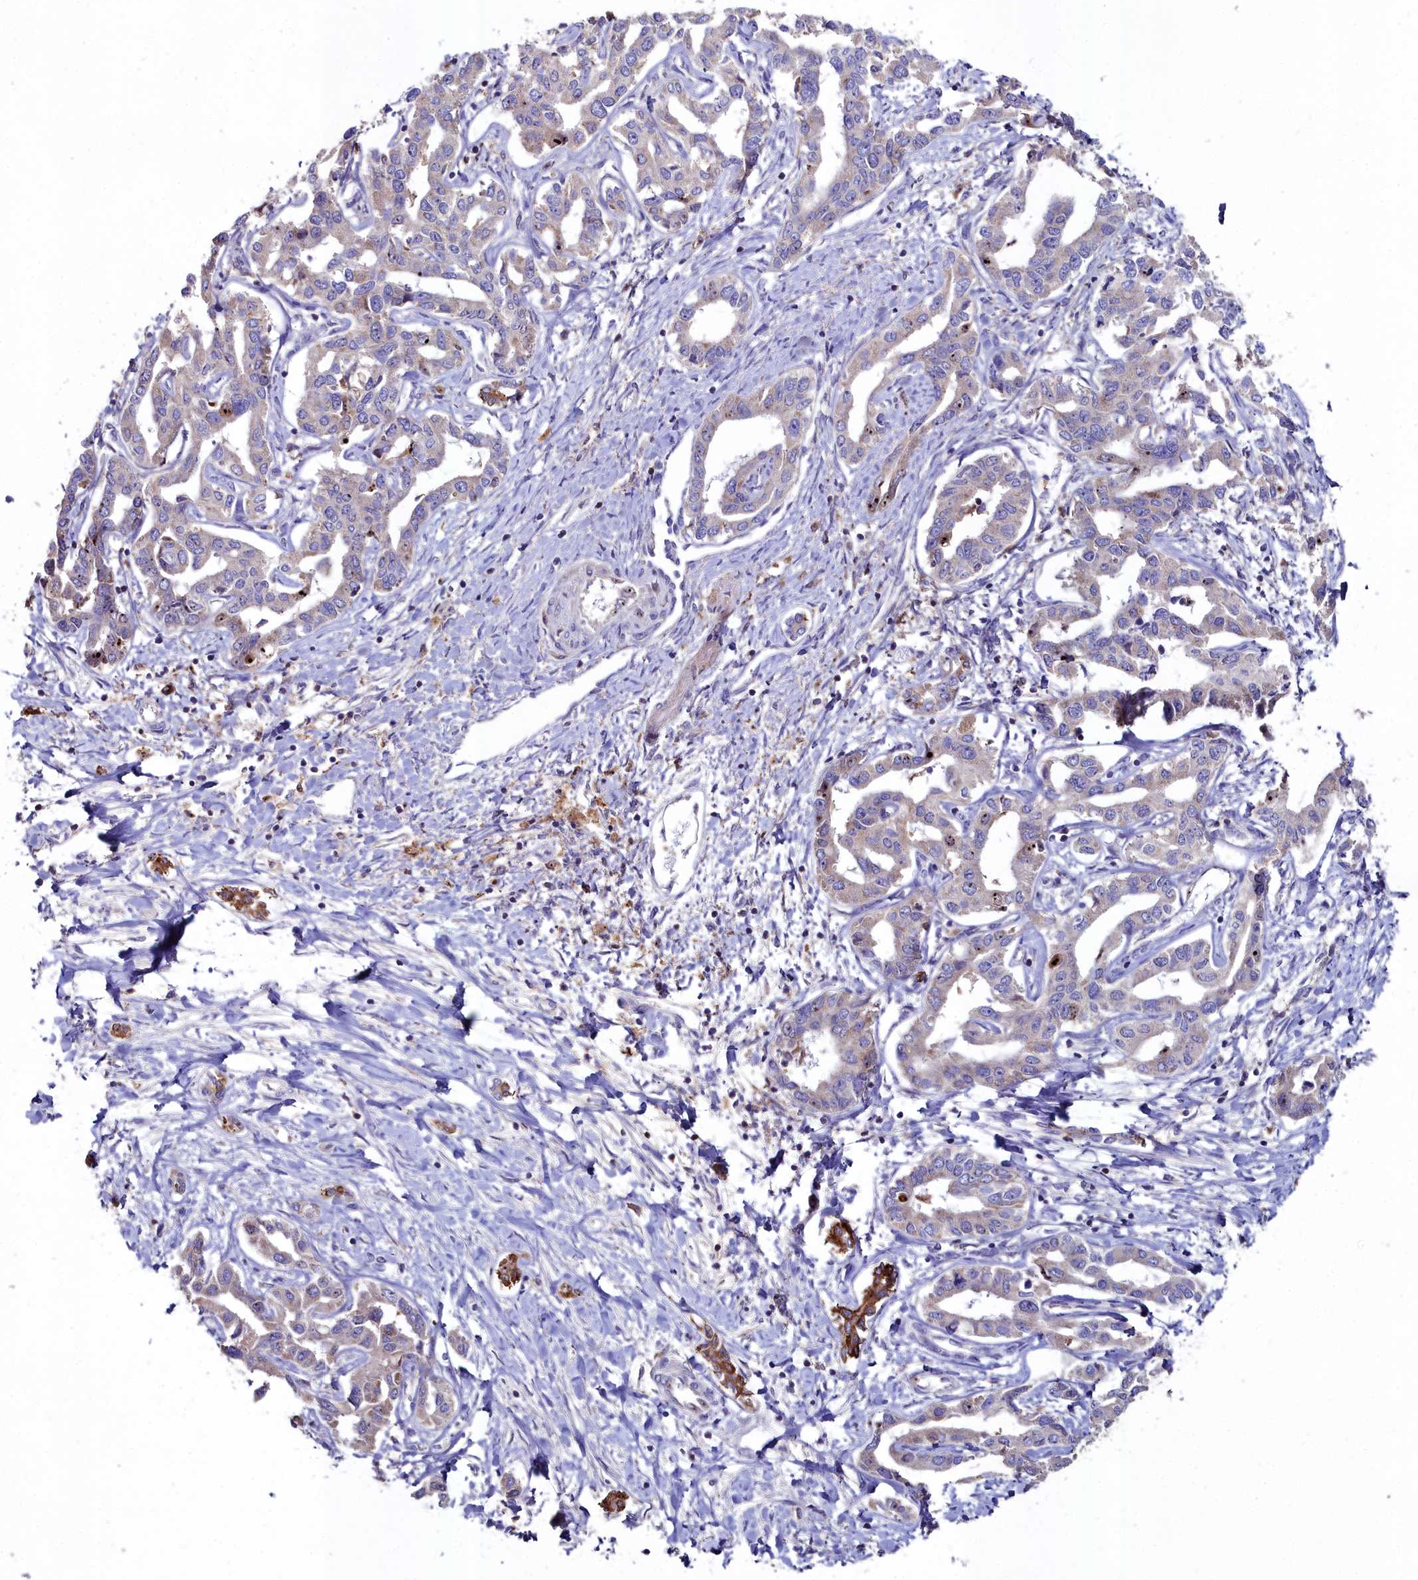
{"staining": {"intensity": "weak", "quantity": "<25%", "location": "cytoplasmic/membranous"}, "tissue": "liver cancer", "cell_type": "Tumor cells", "image_type": "cancer", "snomed": [{"axis": "morphology", "description": "Cholangiocarcinoma"}, {"axis": "topography", "description": "Liver"}], "caption": "This is a histopathology image of IHC staining of liver cancer (cholangiocarcinoma), which shows no expression in tumor cells.", "gene": "AMBRA1", "patient": {"sex": "male", "age": 59}}